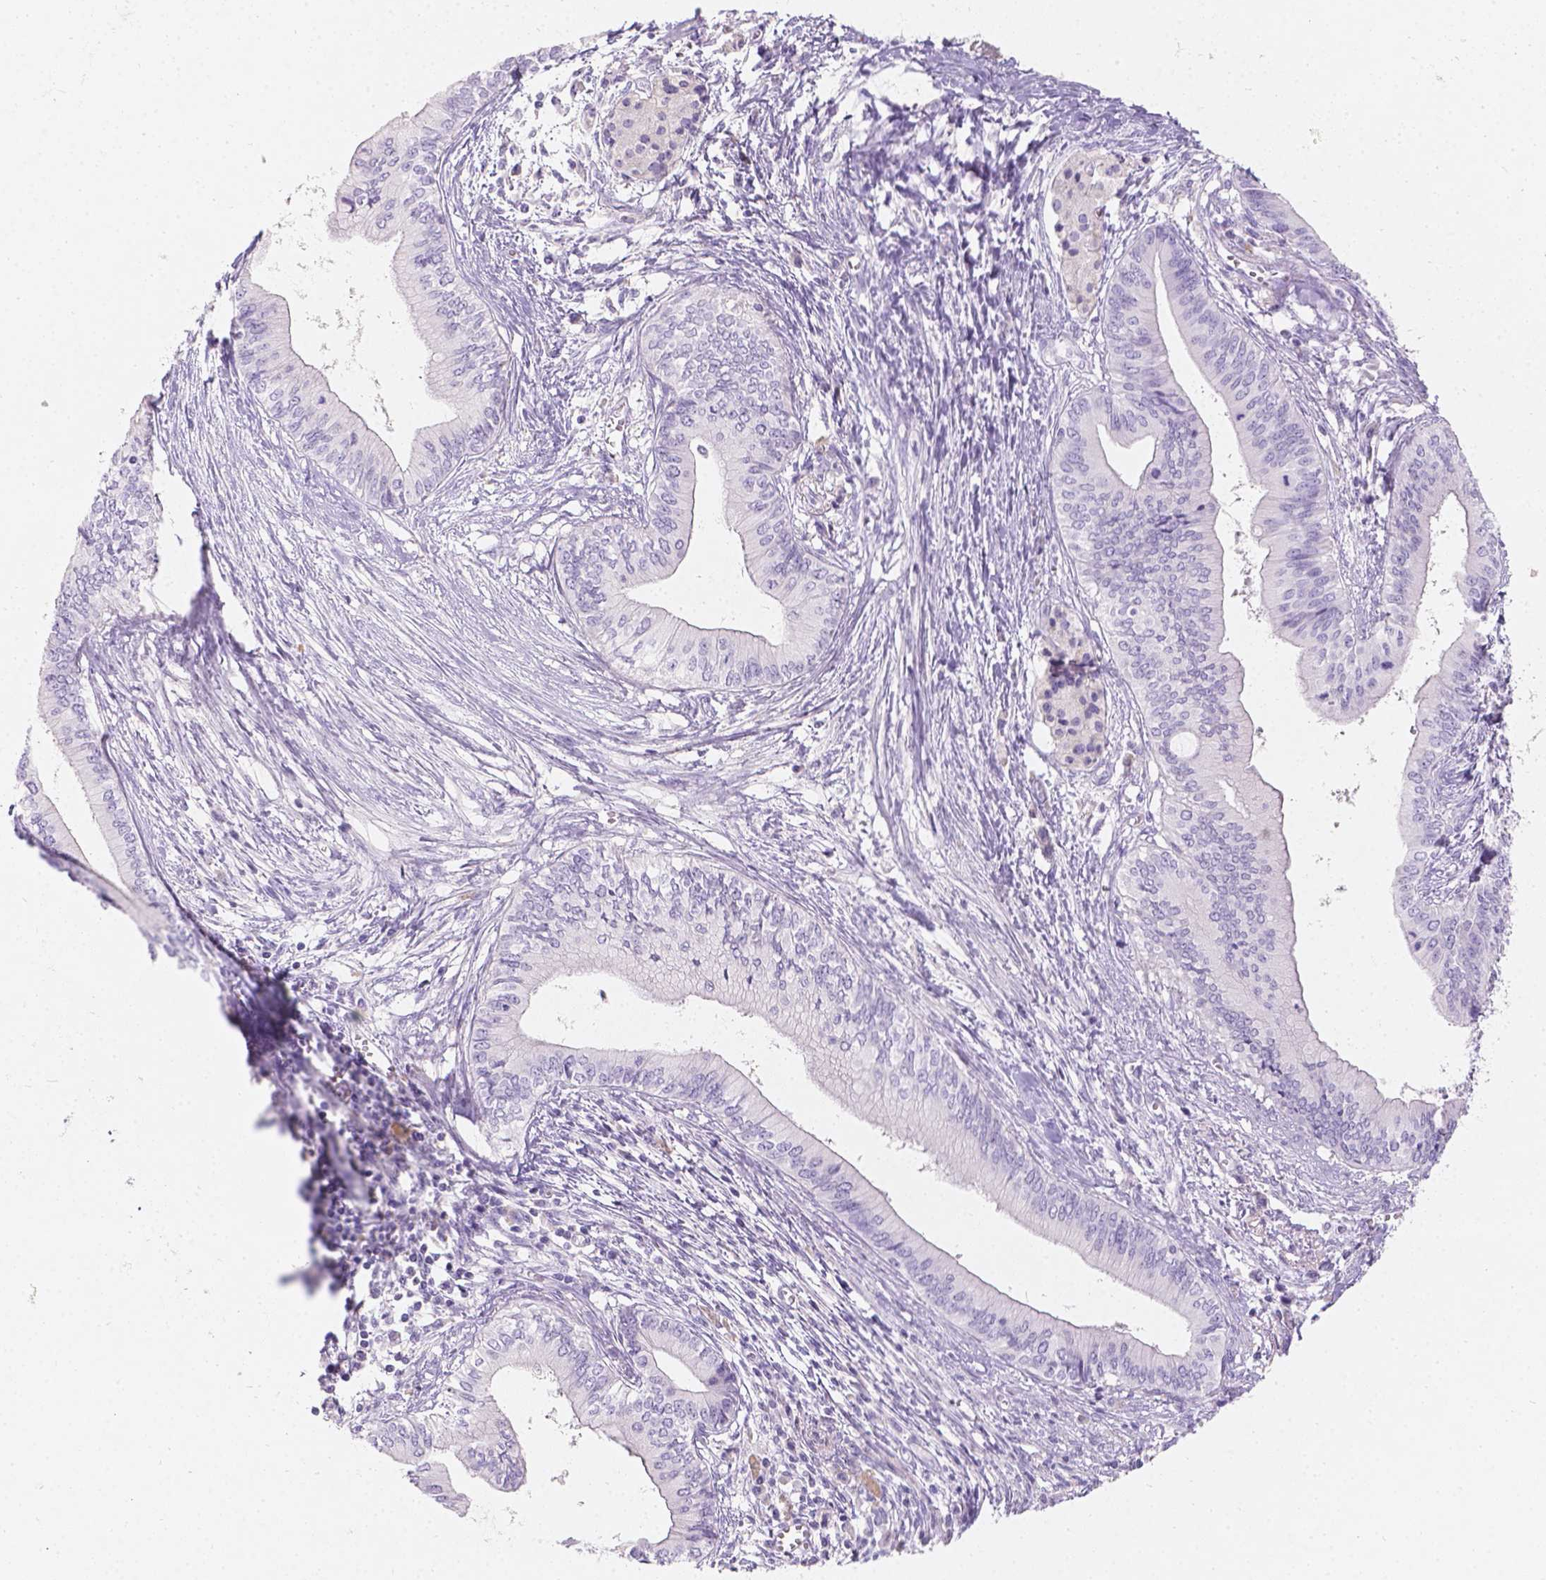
{"staining": {"intensity": "negative", "quantity": "none", "location": "none"}, "tissue": "pancreatic cancer", "cell_type": "Tumor cells", "image_type": "cancer", "snomed": [{"axis": "morphology", "description": "Adenocarcinoma, NOS"}, {"axis": "topography", "description": "Pancreas"}], "caption": "Protein analysis of pancreatic cancer (adenocarcinoma) demonstrates no significant staining in tumor cells.", "gene": "GAL3ST2", "patient": {"sex": "female", "age": 61}}